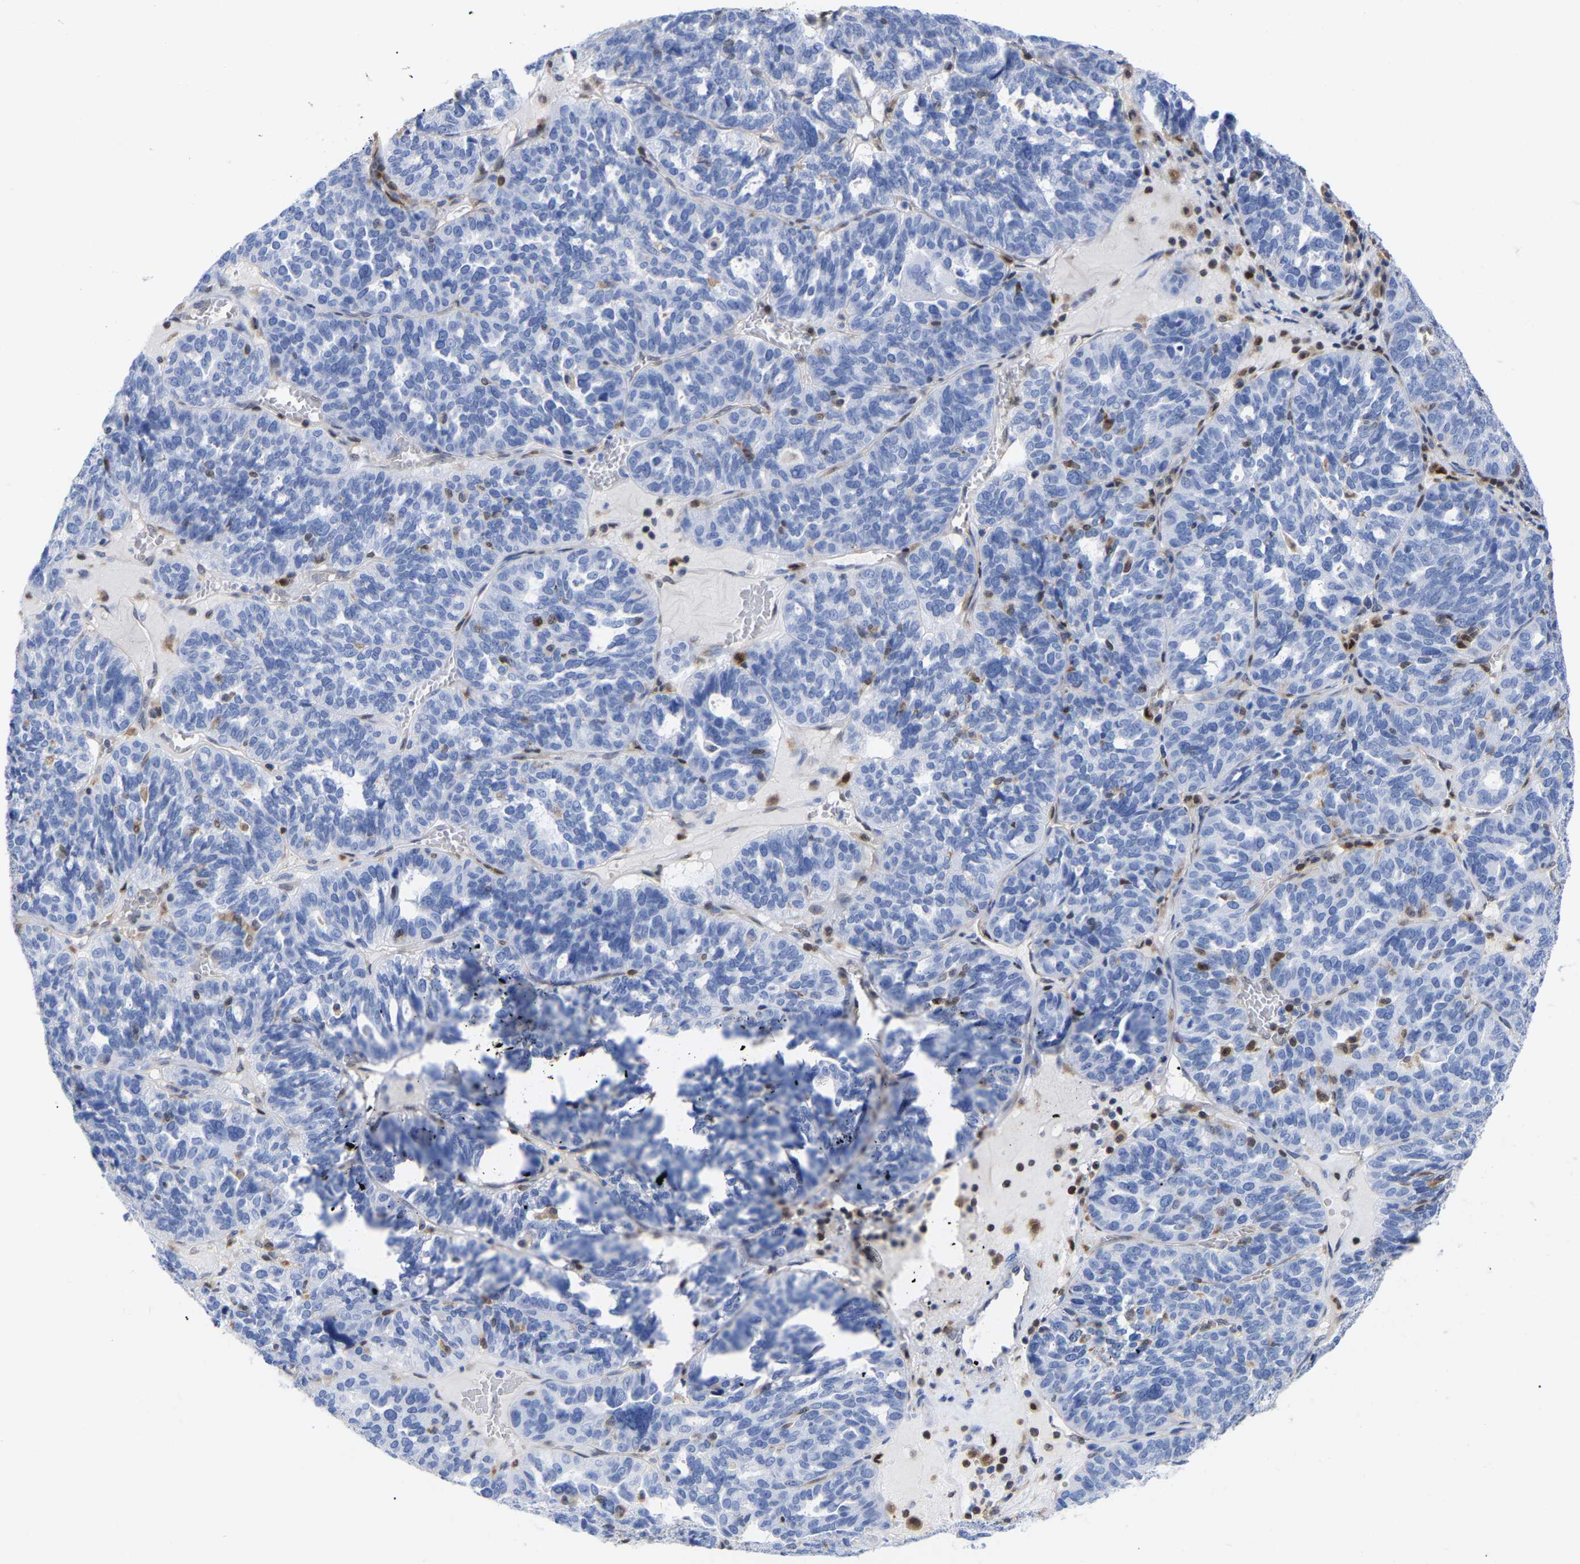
{"staining": {"intensity": "negative", "quantity": "none", "location": "none"}, "tissue": "ovarian cancer", "cell_type": "Tumor cells", "image_type": "cancer", "snomed": [{"axis": "morphology", "description": "Cystadenocarcinoma, serous, NOS"}, {"axis": "topography", "description": "Ovary"}], "caption": "The photomicrograph shows no significant positivity in tumor cells of ovarian serous cystadenocarcinoma.", "gene": "GIMAP4", "patient": {"sex": "female", "age": 59}}